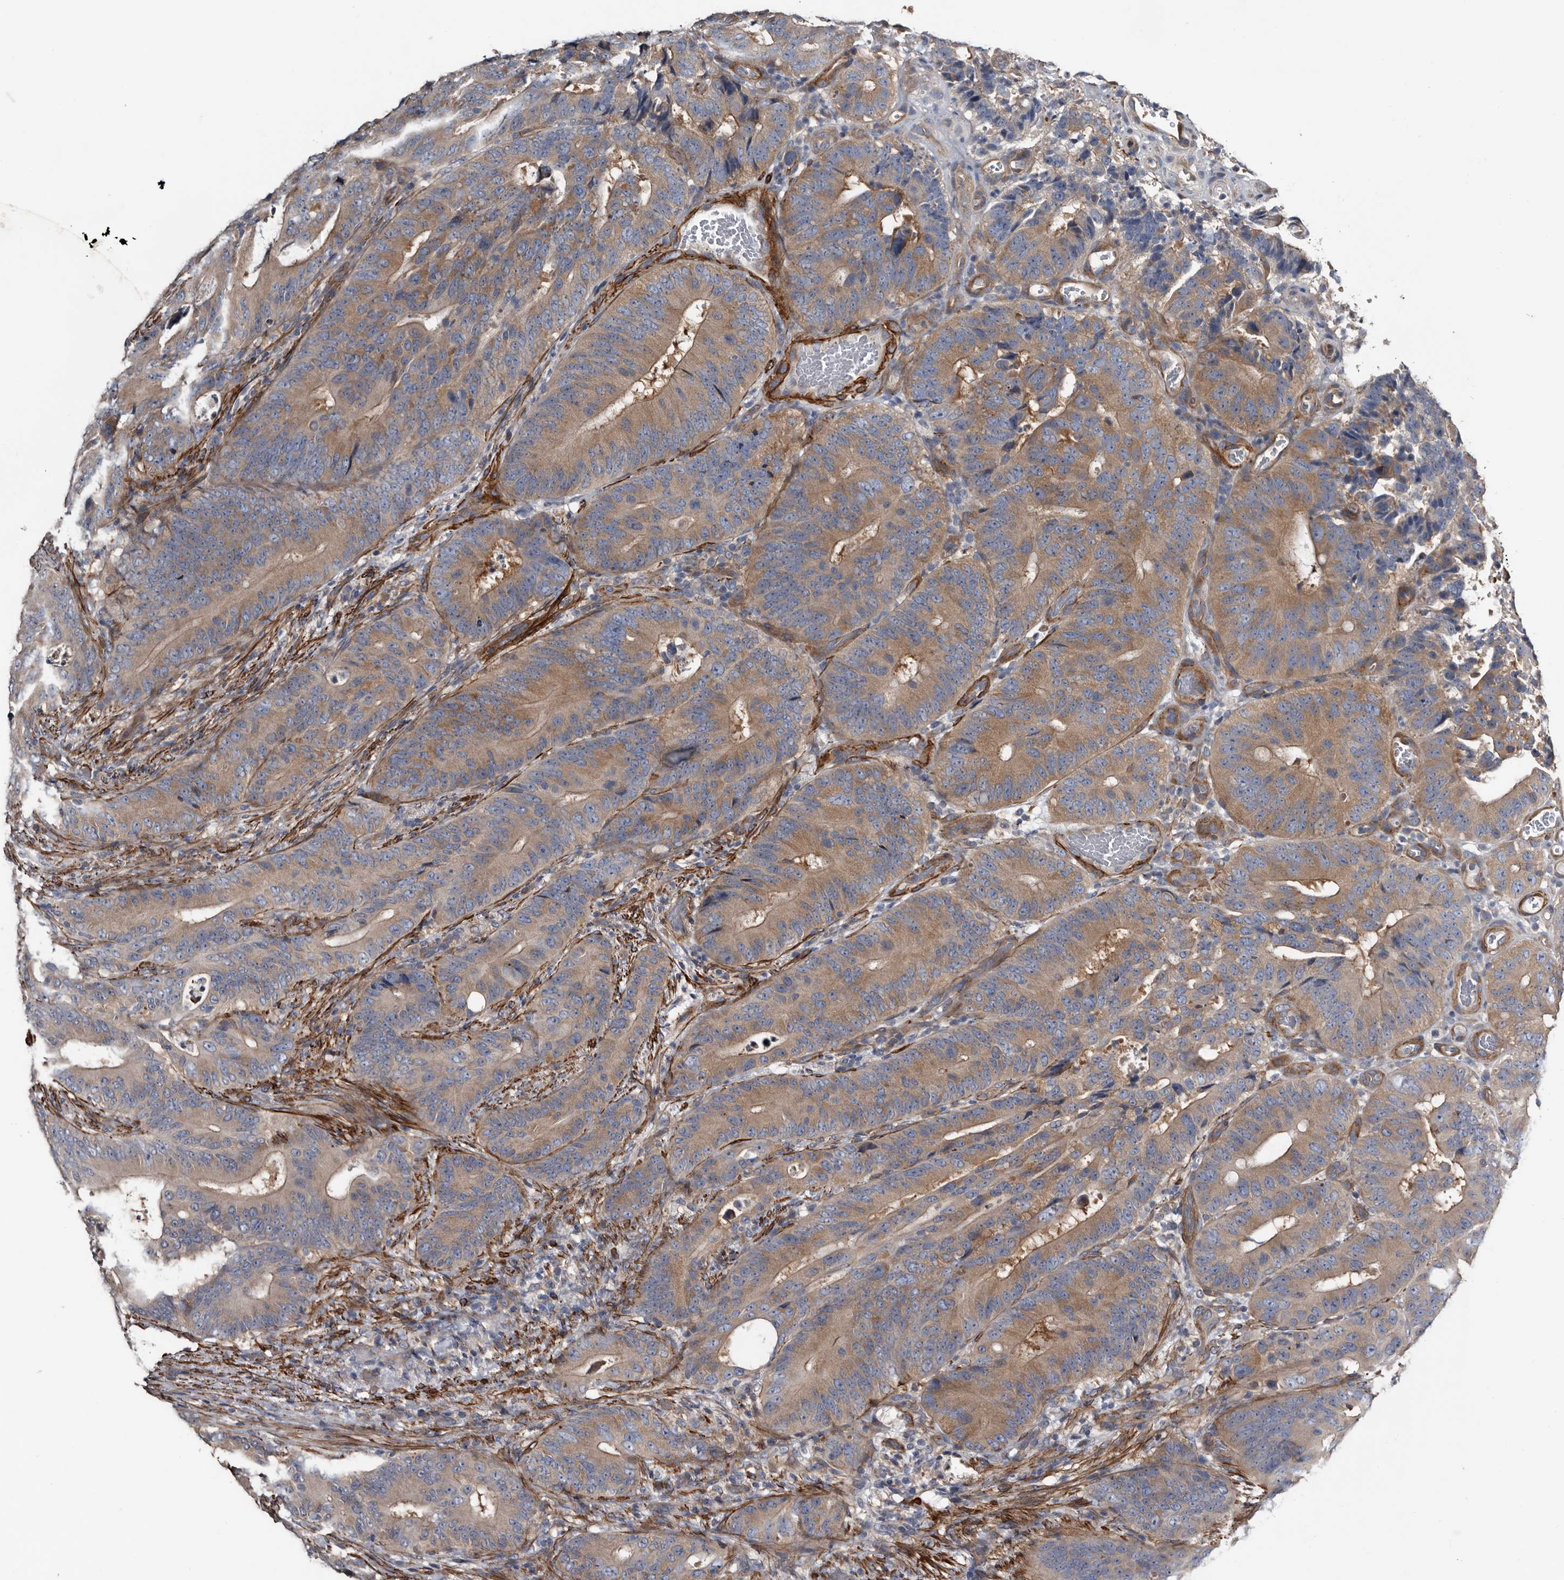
{"staining": {"intensity": "moderate", "quantity": ">75%", "location": "cytoplasmic/membranous"}, "tissue": "colorectal cancer", "cell_type": "Tumor cells", "image_type": "cancer", "snomed": [{"axis": "morphology", "description": "Adenocarcinoma, NOS"}, {"axis": "topography", "description": "Colon"}], "caption": "A brown stain highlights moderate cytoplasmic/membranous staining of a protein in human colorectal cancer tumor cells. (Stains: DAB in brown, nuclei in blue, Microscopy: brightfield microscopy at high magnification).", "gene": "IARS1", "patient": {"sex": "male", "age": 83}}